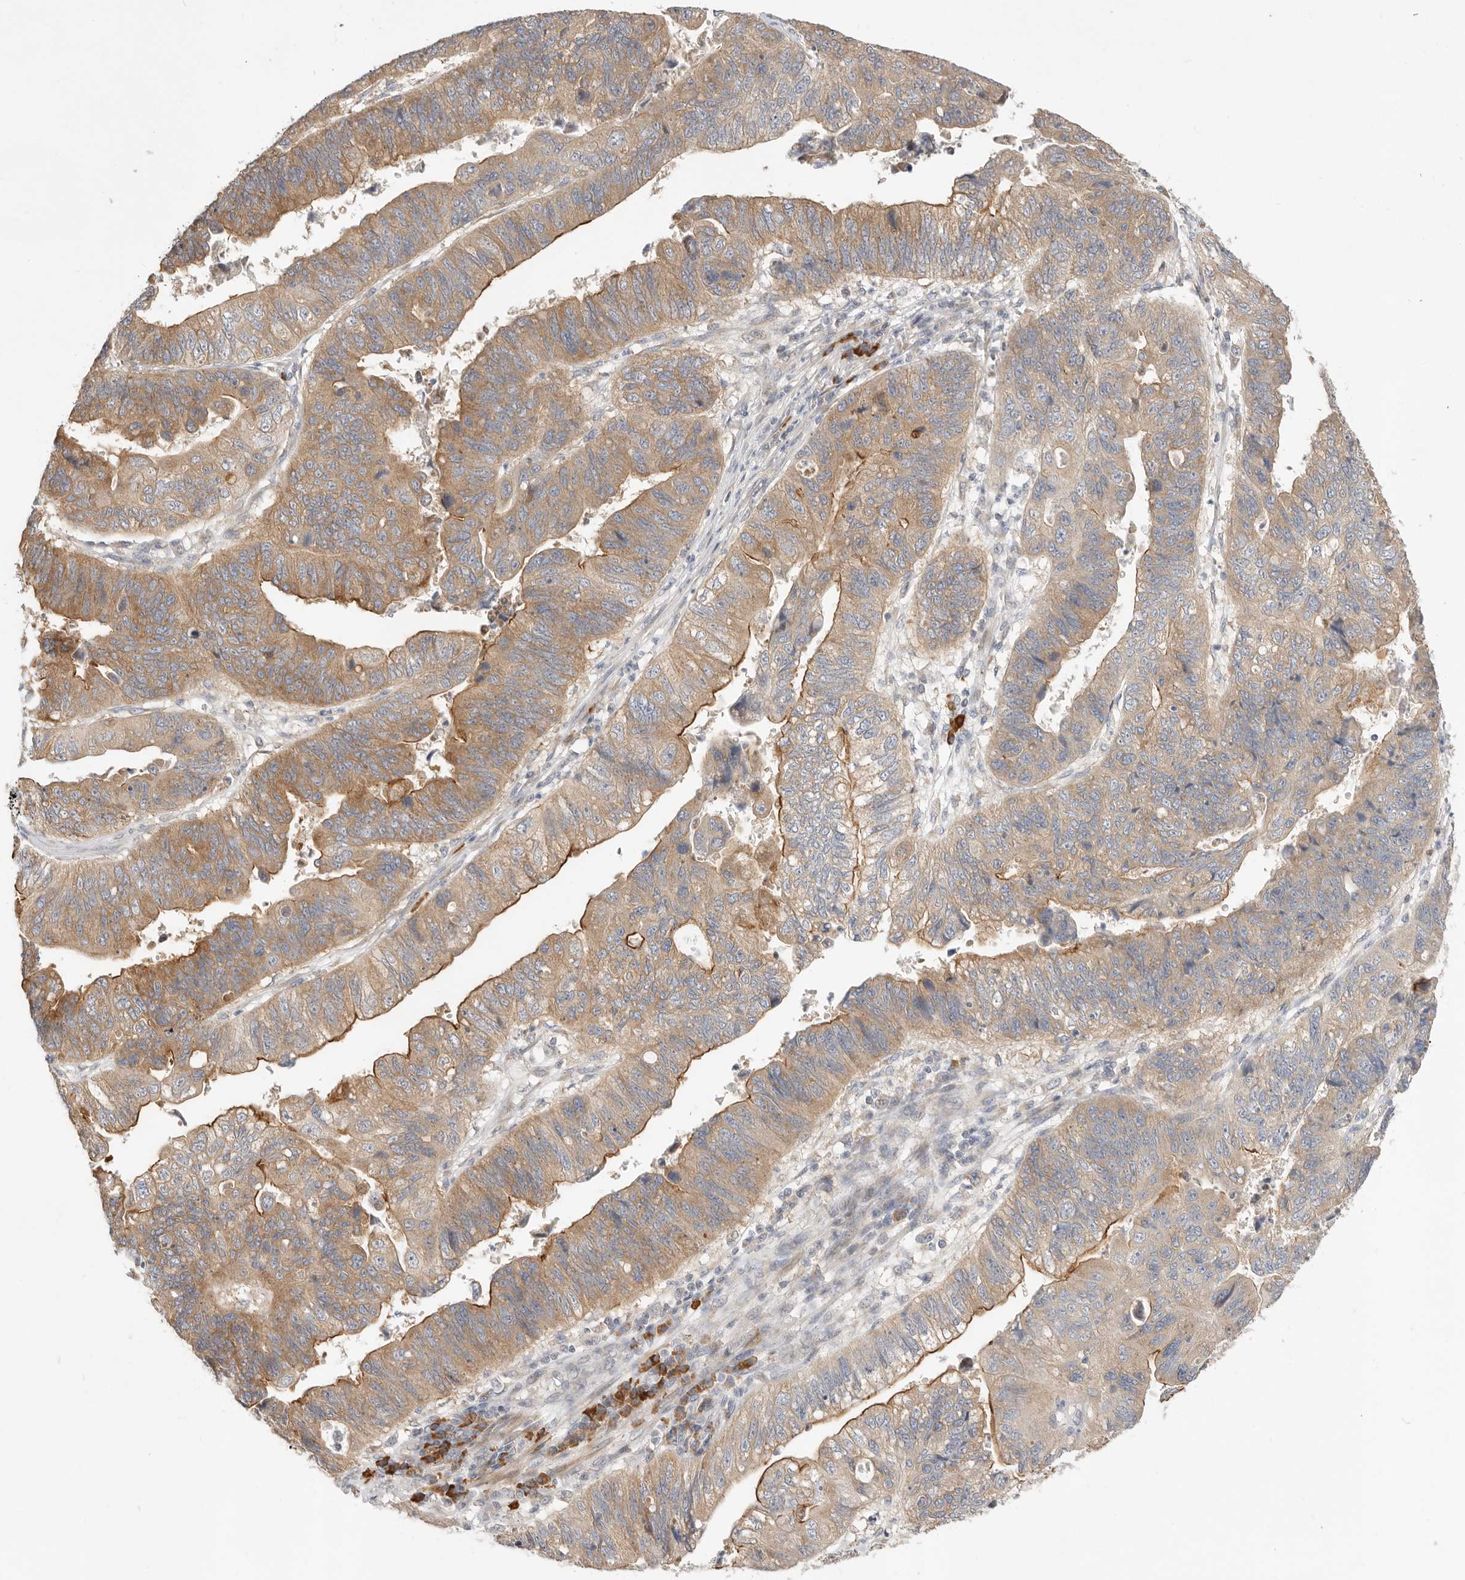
{"staining": {"intensity": "moderate", "quantity": ">75%", "location": "cytoplasmic/membranous"}, "tissue": "stomach cancer", "cell_type": "Tumor cells", "image_type": "cancer", "snomed": [{"axis": "morphology", "description": "Adenocarcinoma, NOS"}, {"axis": "topography", "description": "Stomach"}], "caption": "DAB immunohistochemical staining of human stomach cancer displays moderate cytoplasmic/membranous protein expression in about >75% of tumor cells. (Brightfield microscopy of DAB IHC at high magnification).", "gene": "USH1C", "patient": {"sex": "male", "age": 59}}